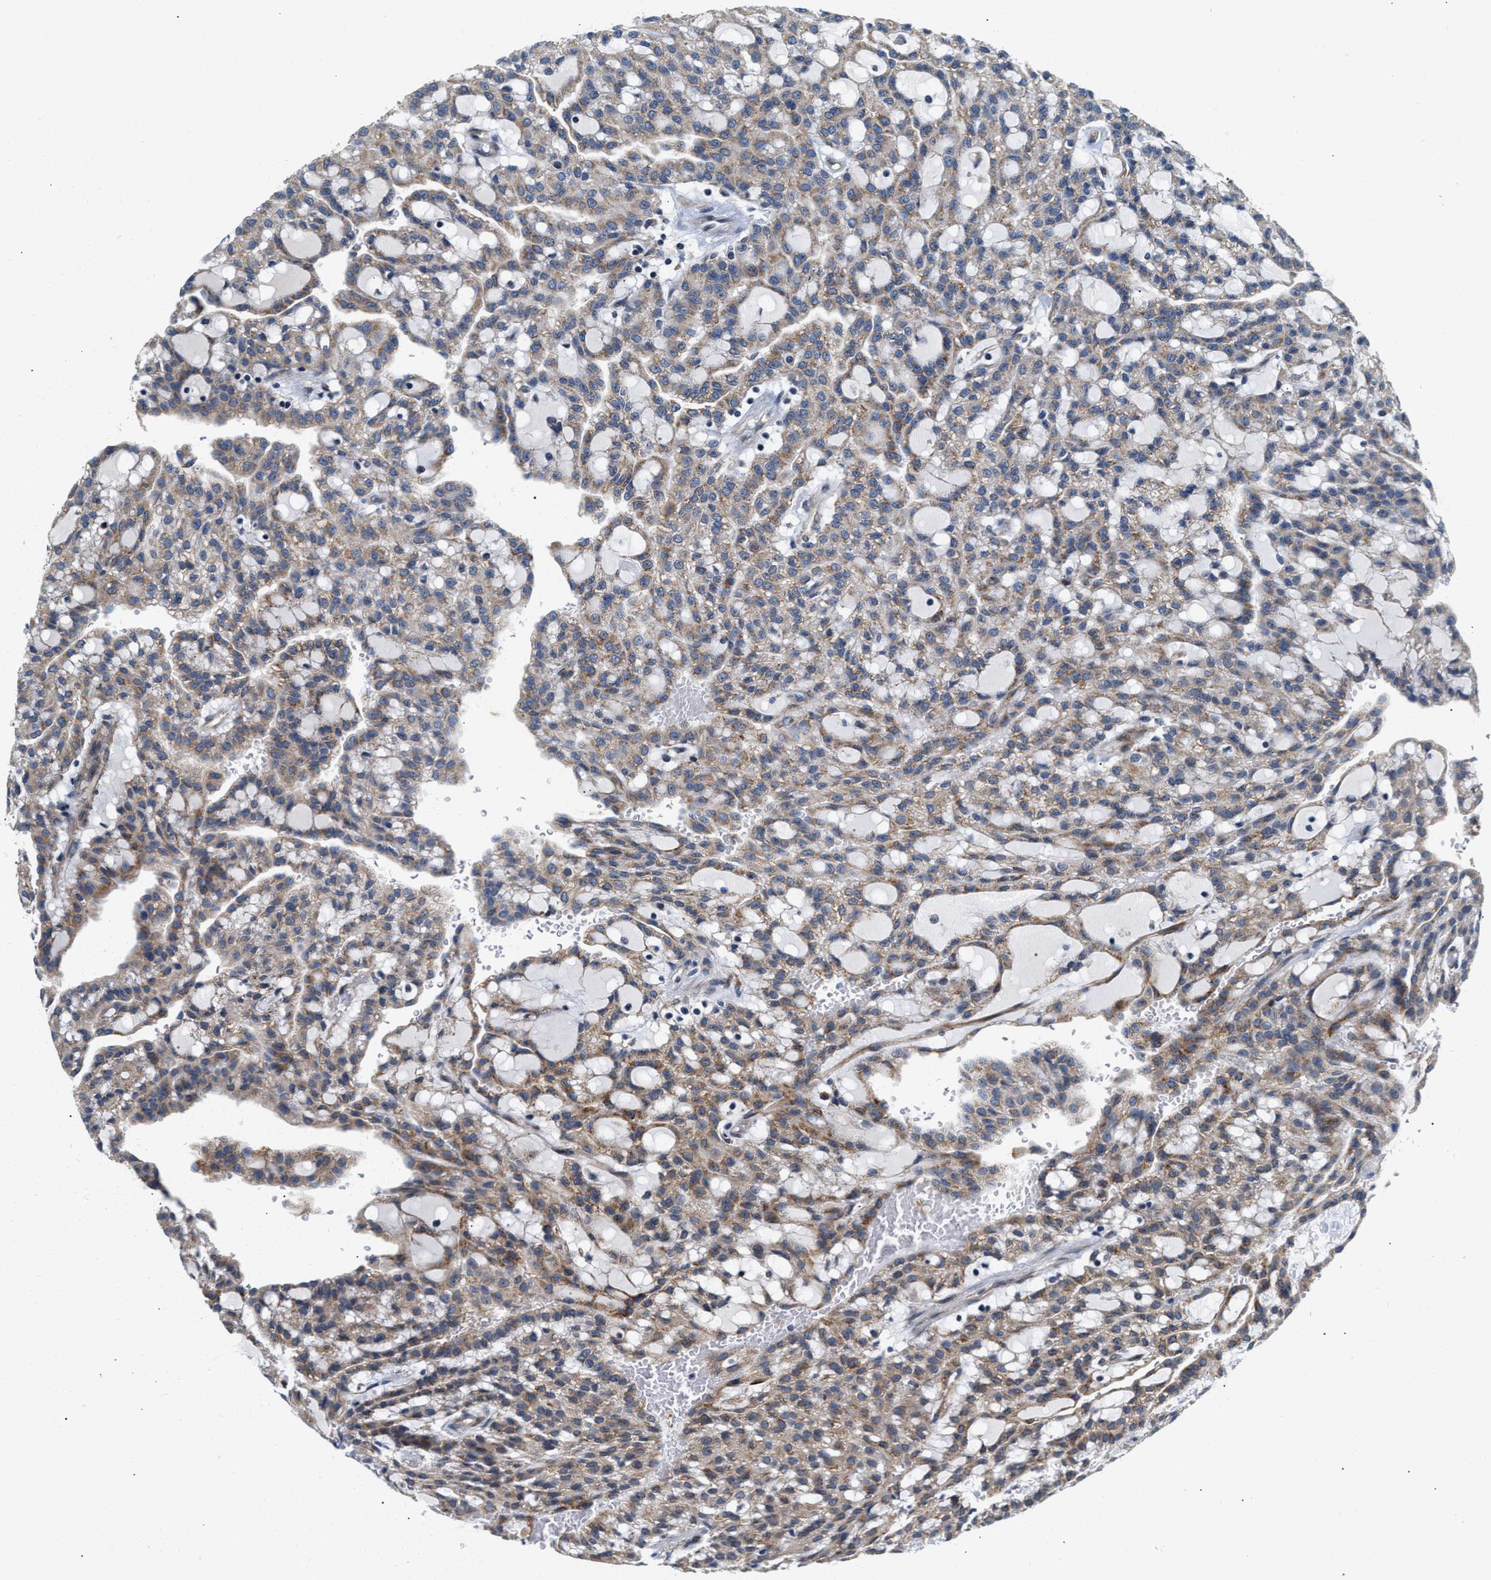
{"staining": {"intensity": "weak", "quantity": ">75%", "location": "cytoplasmic/membranous"}, "tissue": "renal cancer", "cell_type": "Tumor cells", "image_type": "cancer", "snomed": [{"axis": "morphology", "description": "Adenocarcinoma, NOS"}, {"axis": "topography", "description": "Kidney"}], "caption": "DAB immunohistochemical staining of renal adenocarcinoma exhibits weak cytoplasmic/membranous protein staining in about >75% of tumor cells.", "gene": "IFT74", "patient": {"sex": "male", "age": 63}}